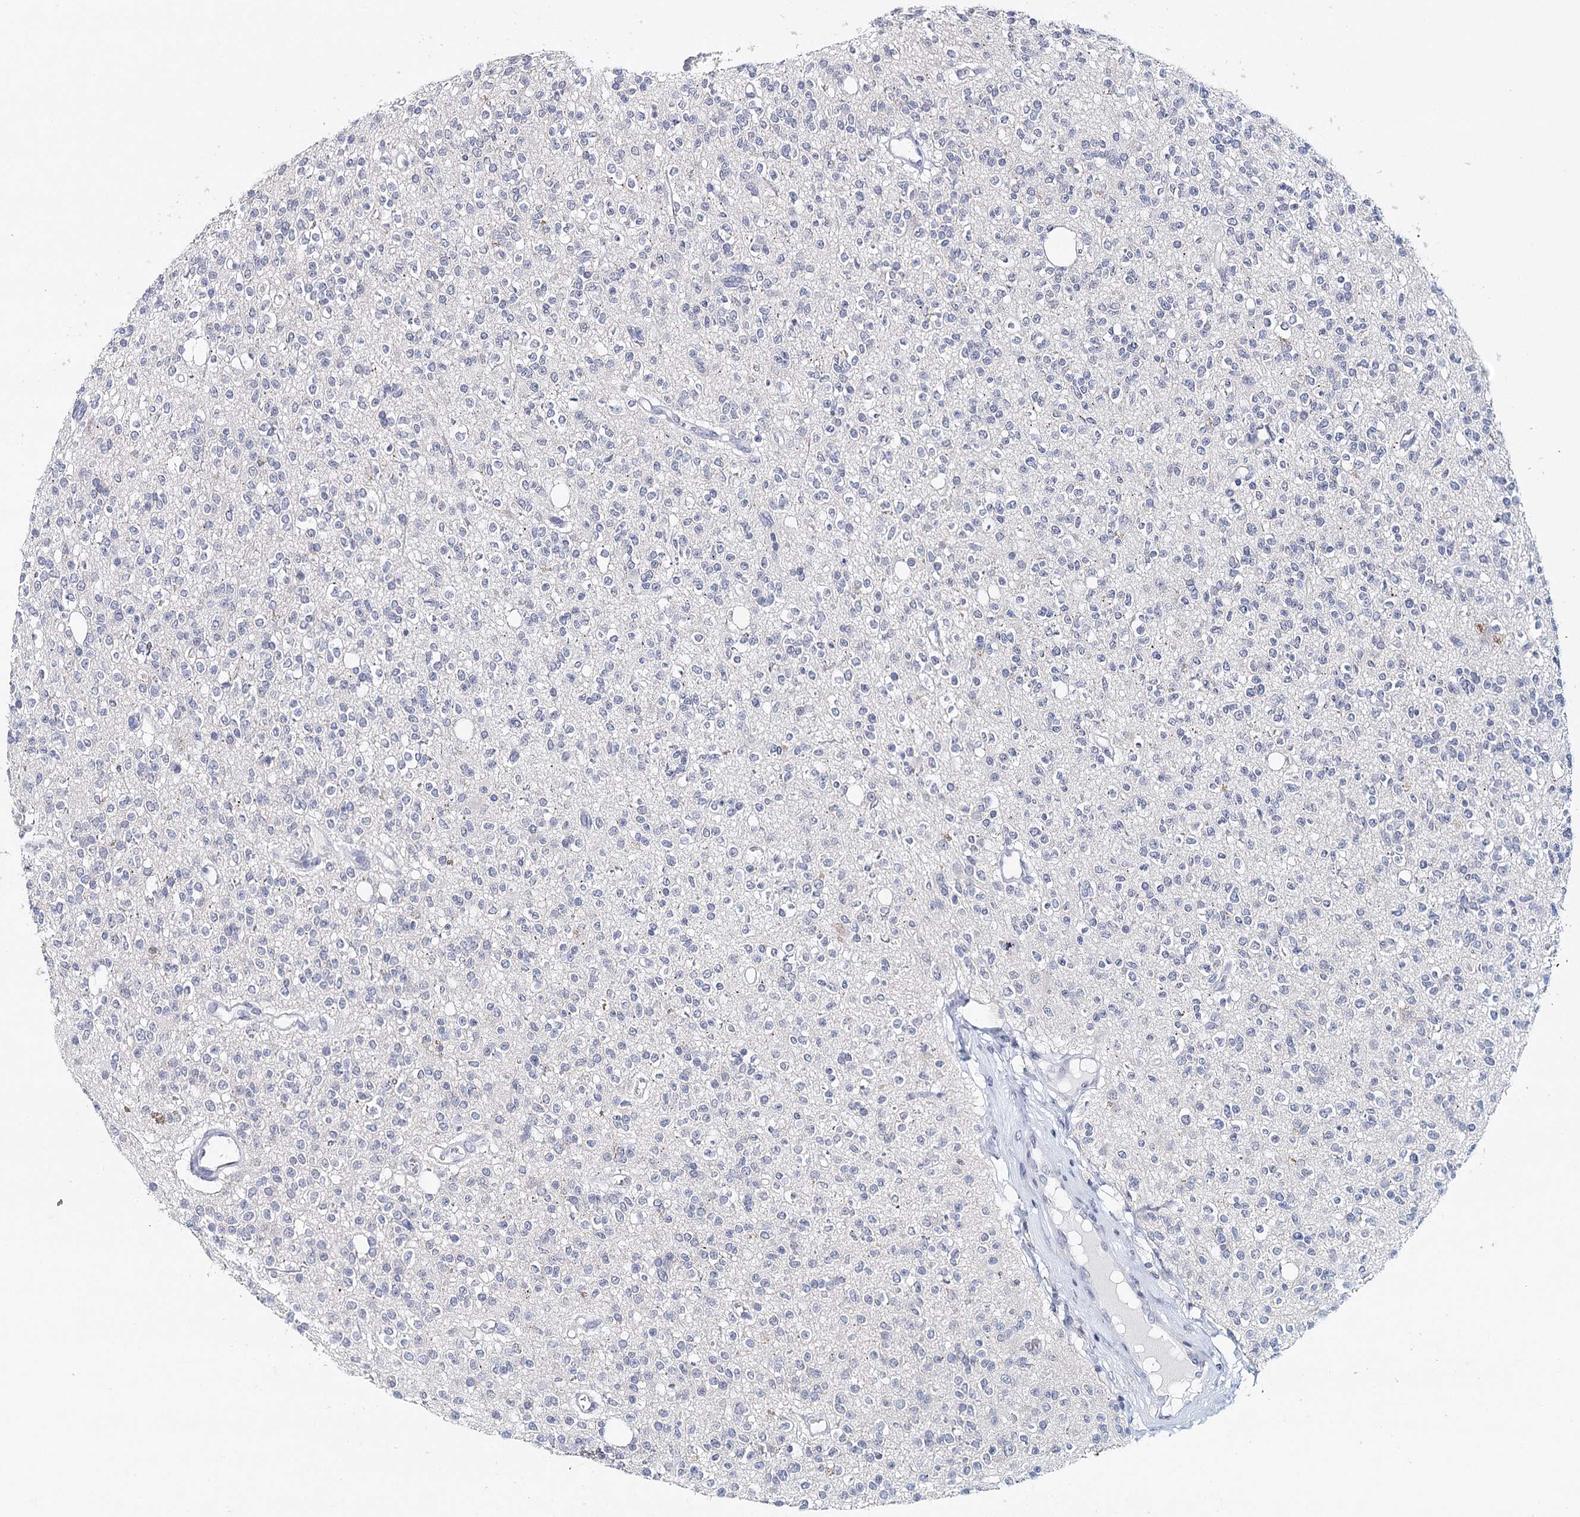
{"staining": {"intensity": "negative", "quantity": "none", "location": "none"}, "tissue": "glioma", "cell_type": "Tumor cells", "image_type": "cancer", "snomed": [{"axis": "morphology", "description": "Glioma, malignant, High grade"}, {"axis": "topography", "description": "Brain"}], "caption": "The micrograph displays no staining of tumor cells in glioma.", "gene": "HSPA4L", "patient": {"sex": "male", "age": 34}}